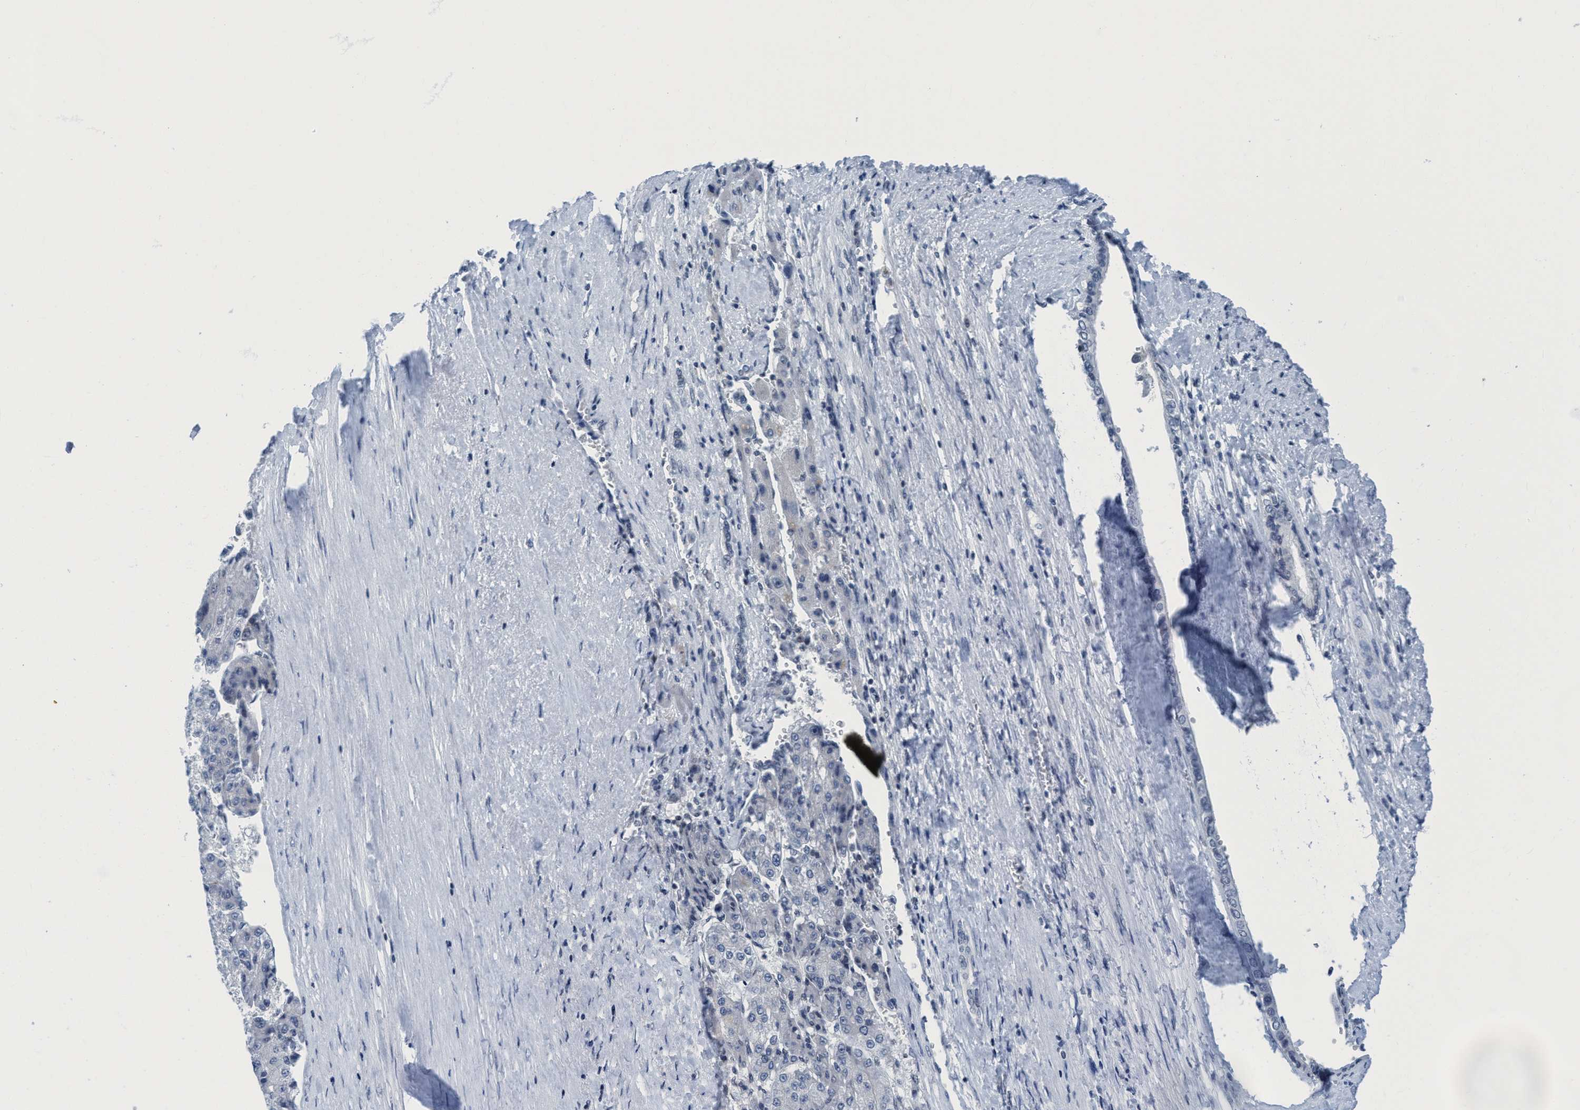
{"staining": {"intensity": "negative", "quantity": "none", "location": "none"}, "tissue": "liver cancer", "cell_type": "Tumor cells", "image_type": "cancer", "snomed": [{"axis": "morphology", "description": "Carcinoma, Hepatocellular, NOS"}, {"axis": "topography", "description": "Liver"}], "caption": "Tumor cells are negative for protein expression in human liver cancer (hepatocellular carcinoma). (Brightfield microscopy of DAB (3,3'-diaminobenzidine) immunohistochemistry at high magnification).", "gene": "DNAI1", "patient": {"sex": "female", "age": 73}}